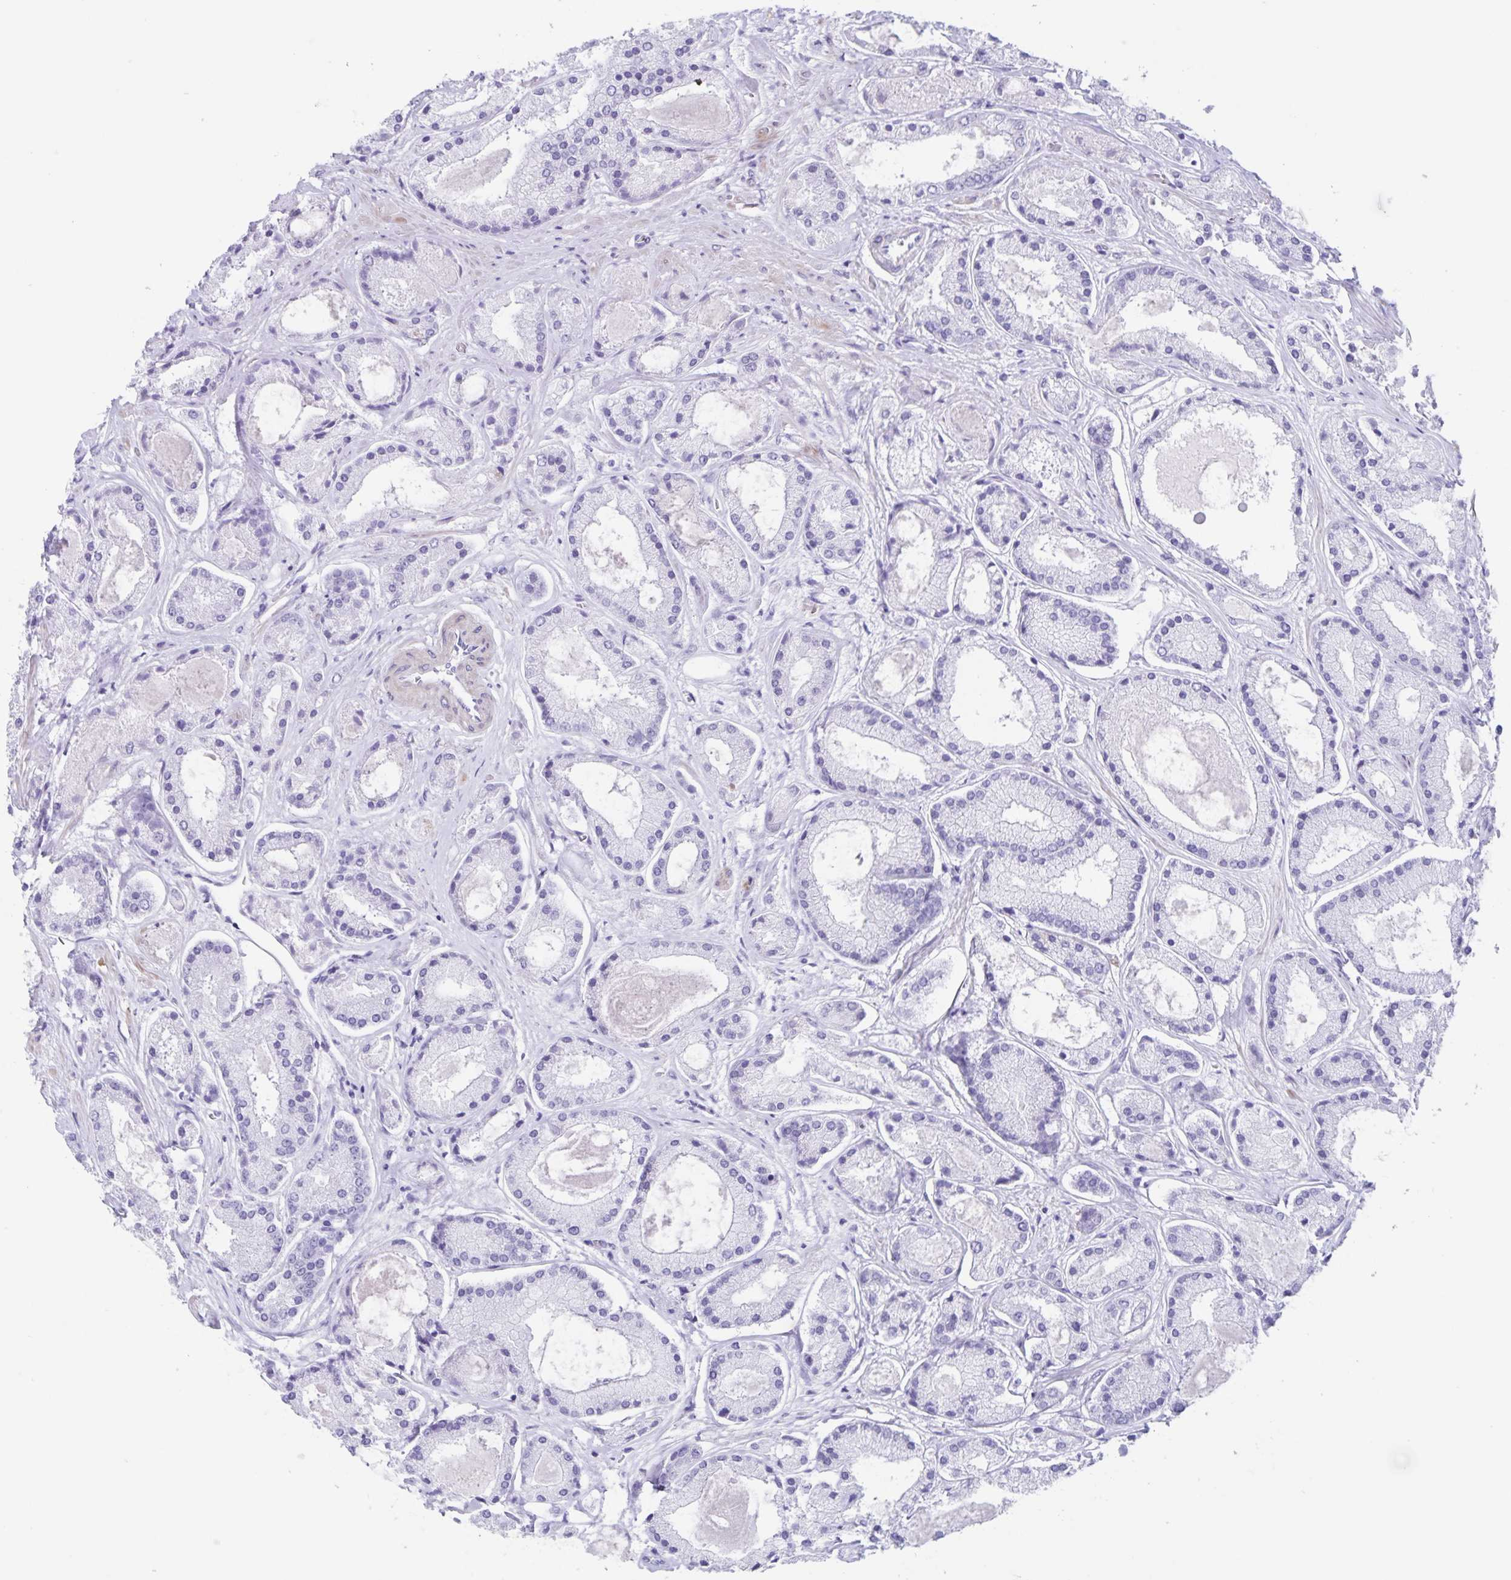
{"staining": {"intensity": "negative", "quantity": "none", "location": "none"}, "tissue": "prostate cancer", "cell_type": "Tumor cells", "image_type": "cancer", "snomed": [{"axis": "morphology", "description": "Adenocarcinoma, High grade"}, {"axis": "topography", "description": "Prostate"}], "caption": "An IHC histopathology image of prostate adenocarcinoma (high-grade) is shown. There is no staining in tumor cells of prostate adenocarcinoma (high-grade).", "gene": "C11orf42", "patient": {"sex": "male", "age": 67}}